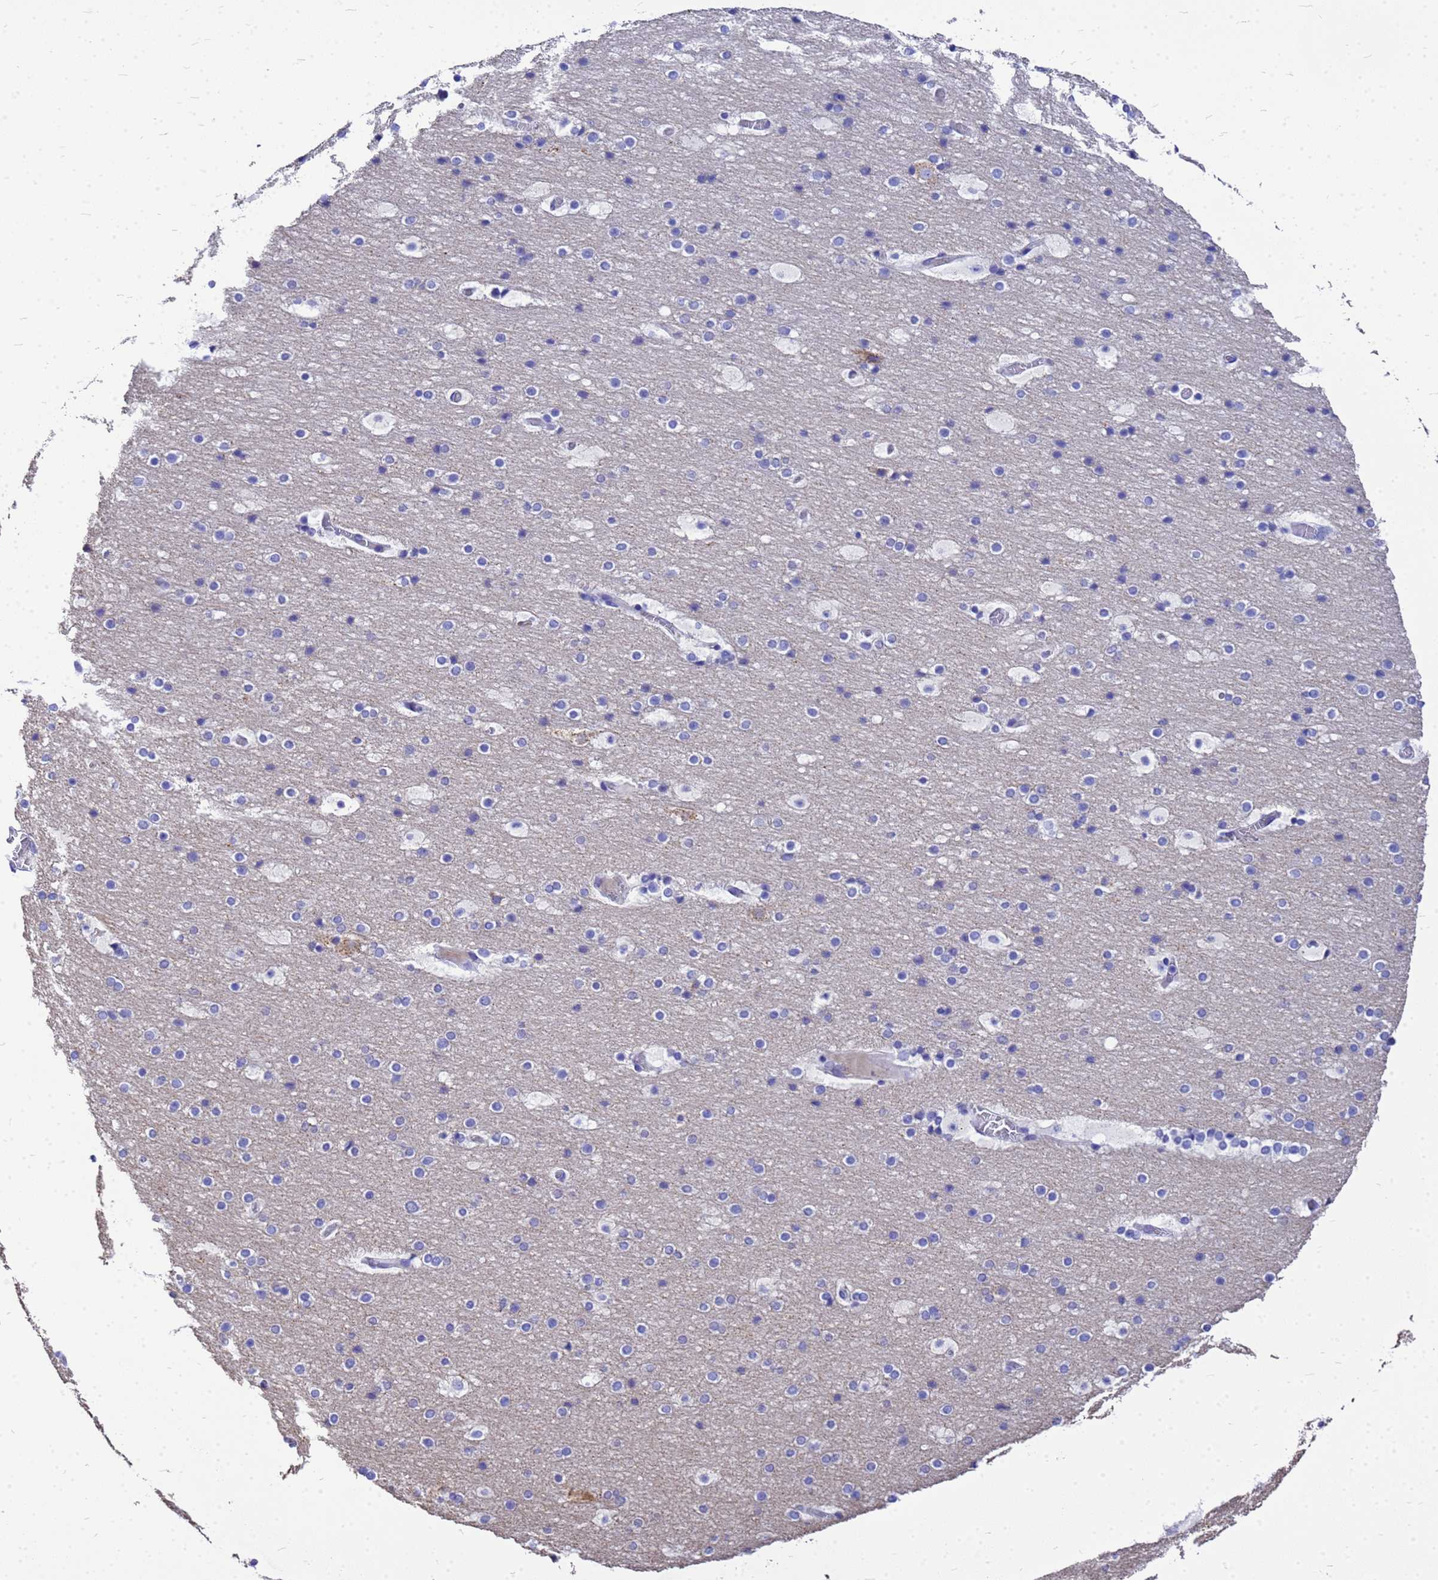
{"staining": {"intensity": "negative", "quantity": "none", "location": "none"}, "tissue": "cerebral cortex", "cell_type": "Endothelial cells", "image_type": "normal", "snomed": [{"axis": "morphology", "description": "Normal tissue, NOS"}, {"axis": "topography", "description": "Cerebral cortex"}], "caption": "DAB immunohistochemical staining of unremarkable human cerebral cortex exhibits no significant expression in endothelial cells. Nuclei are stained in blue.", "gene": "OR52E2", "patient": {"sex": "male", "age": 57}}